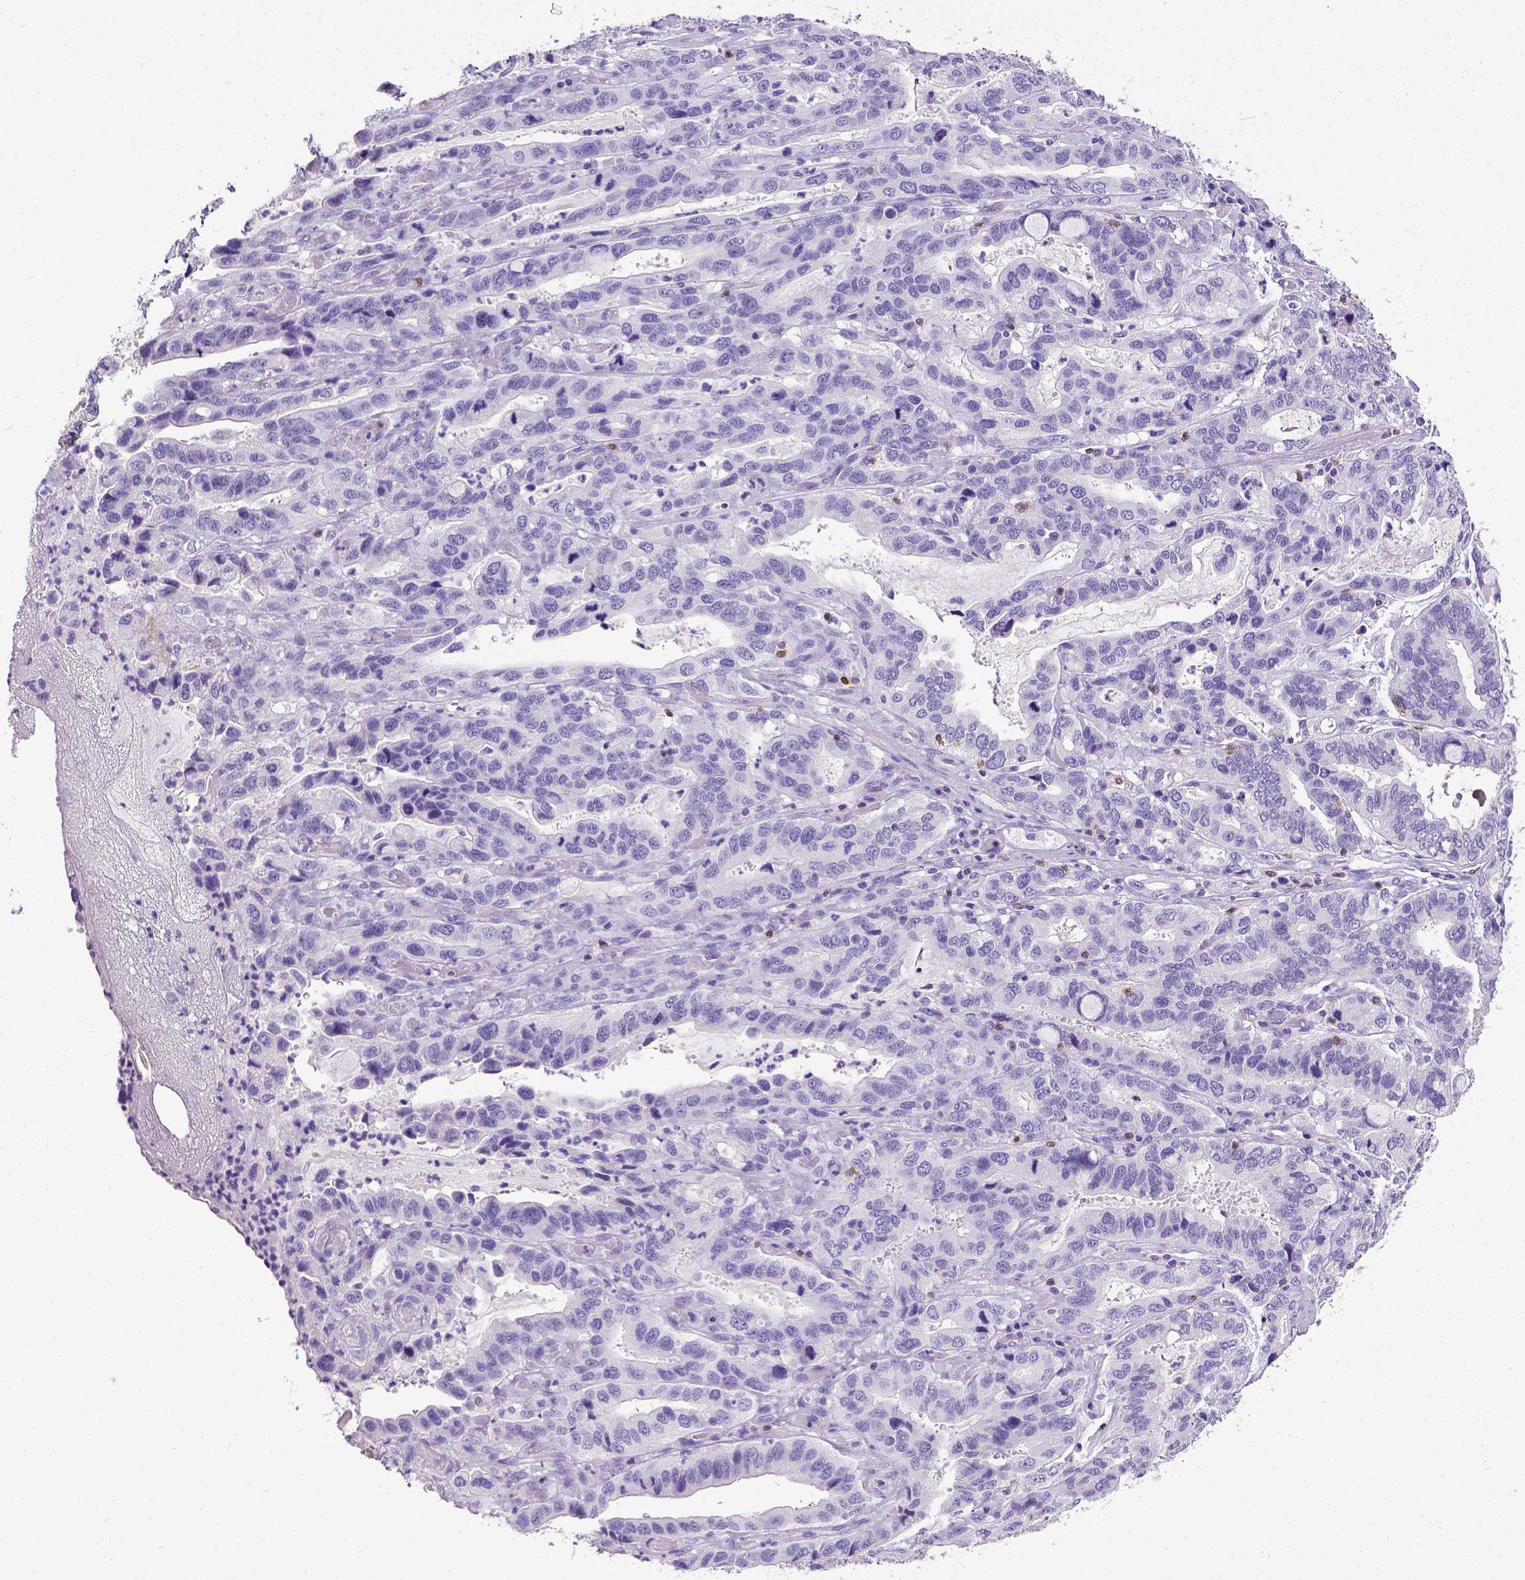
{"staining": {"intensity": "negative", "quantity": "none", "location": "none"}, "tissue": "stomach cancer", "cell_type": "Tumor cells", "image_type": "cancer", "snomed": [{"axis": "morphology", "description": "Adenocarcinoma, NOS"}, {"axis": "topography", "description": "Stomach, lower"}], "caption": "IHC image of neoplastic tissue: human stomach cancer (adenocarcinoma) stained with DAB shows no significant protein staining in tumor cells.", "gene": "CD3E", "patient": {"sex": "female", "age": 76}}